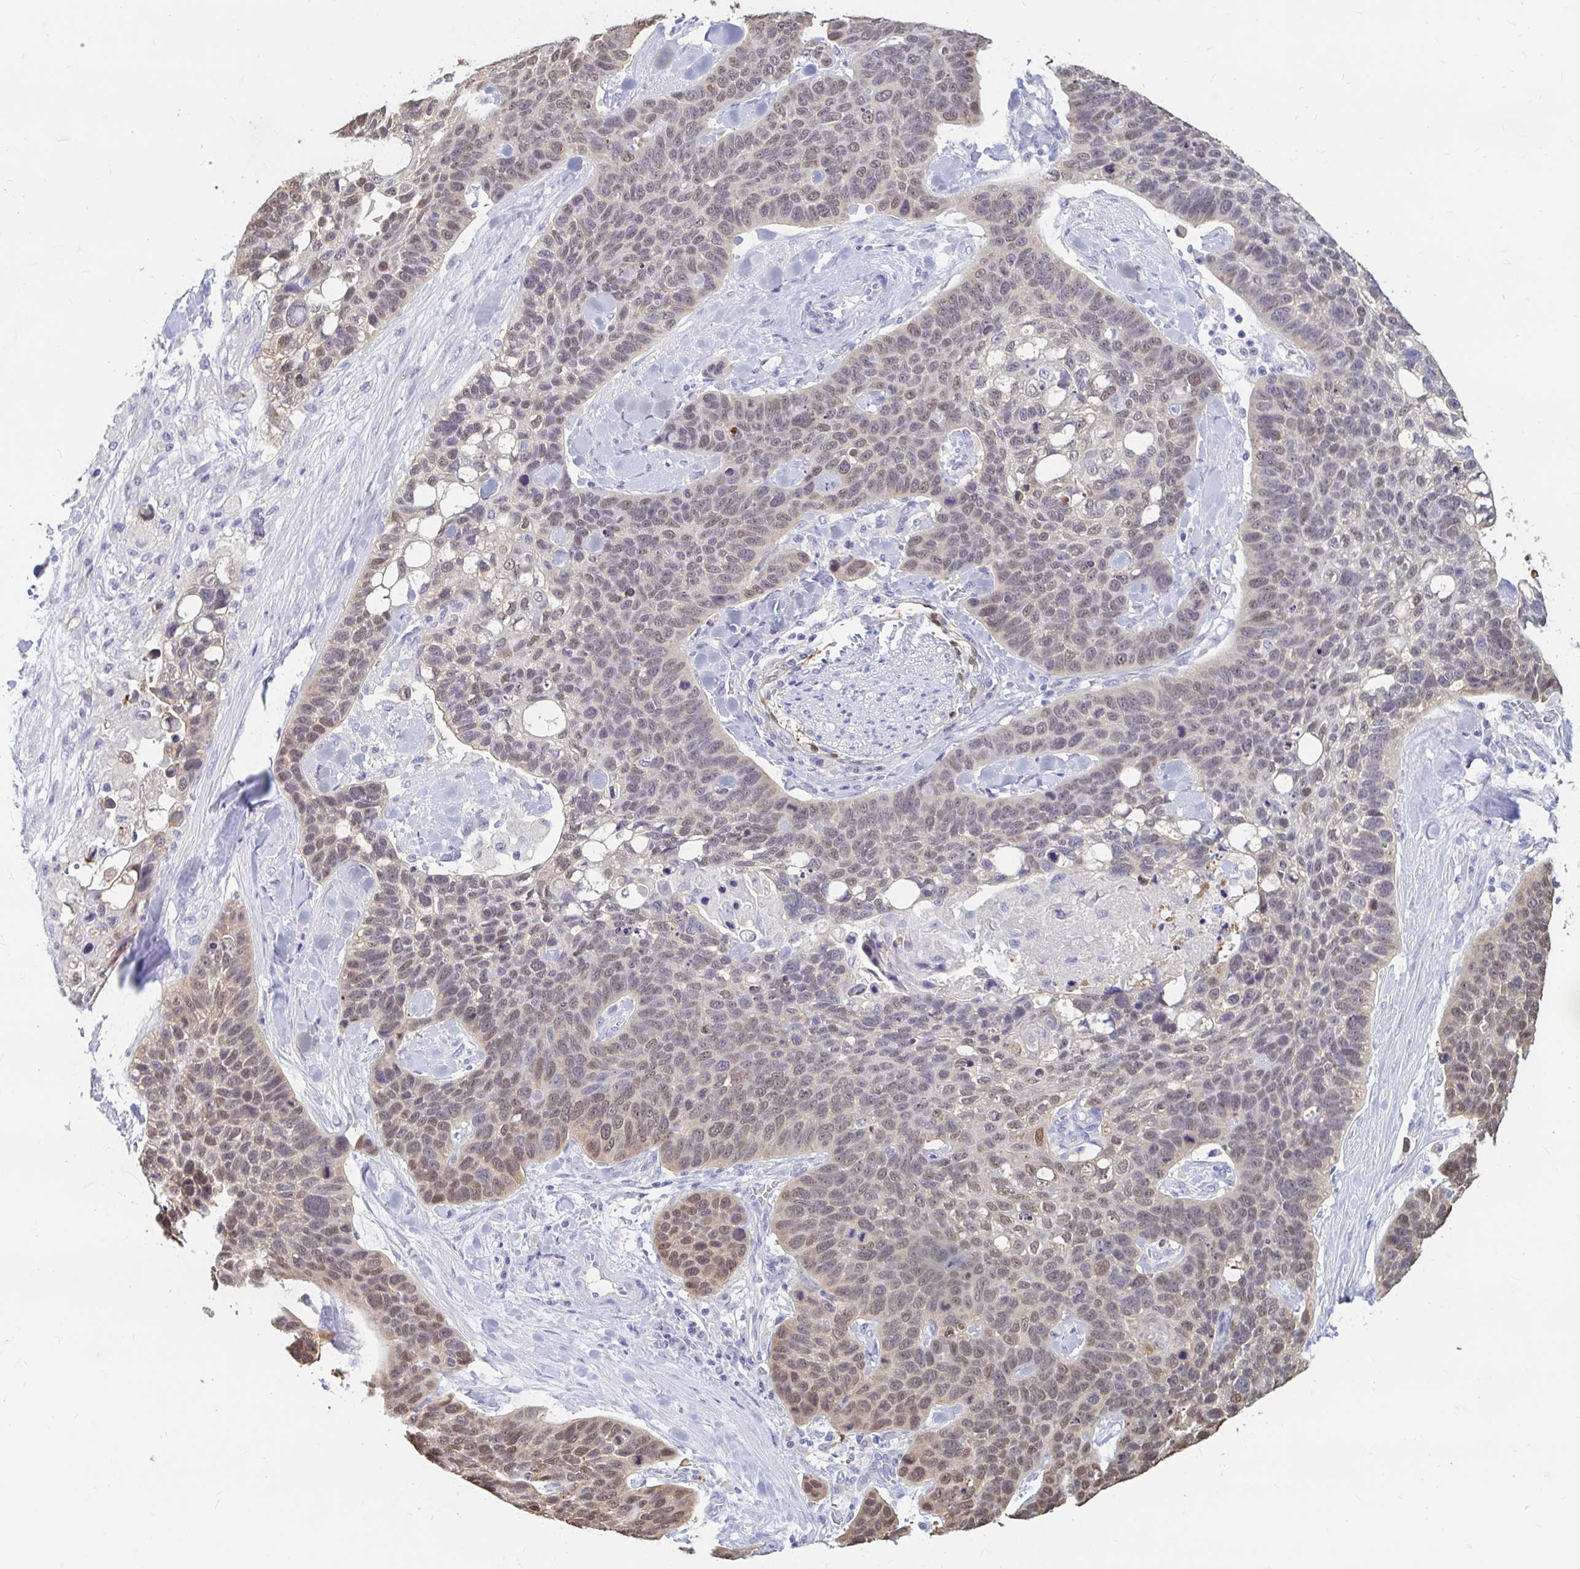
{"staining": {"intensity": "weak", "quantity": "25%-75%", "location": "cytoplasmic/membranous,nuclear"}, "tissue": "lung cancer", "cell_type": "Tumor cells", "image_type": "cancer", "snomed": [{"axis": "morphology", "description": "Squamous cell carcinoma, NOS"}, {"axis": "topography", "description": "Lung"}], "caption": "Immunohistochemical staining of human lung cancer reveals weak cytoplasmic/membranous and nuclear protein positivity in about 25%-75% of tumor cells.", "gene": "ADH1A", "patient": {"sex": "male", "age": 62}}